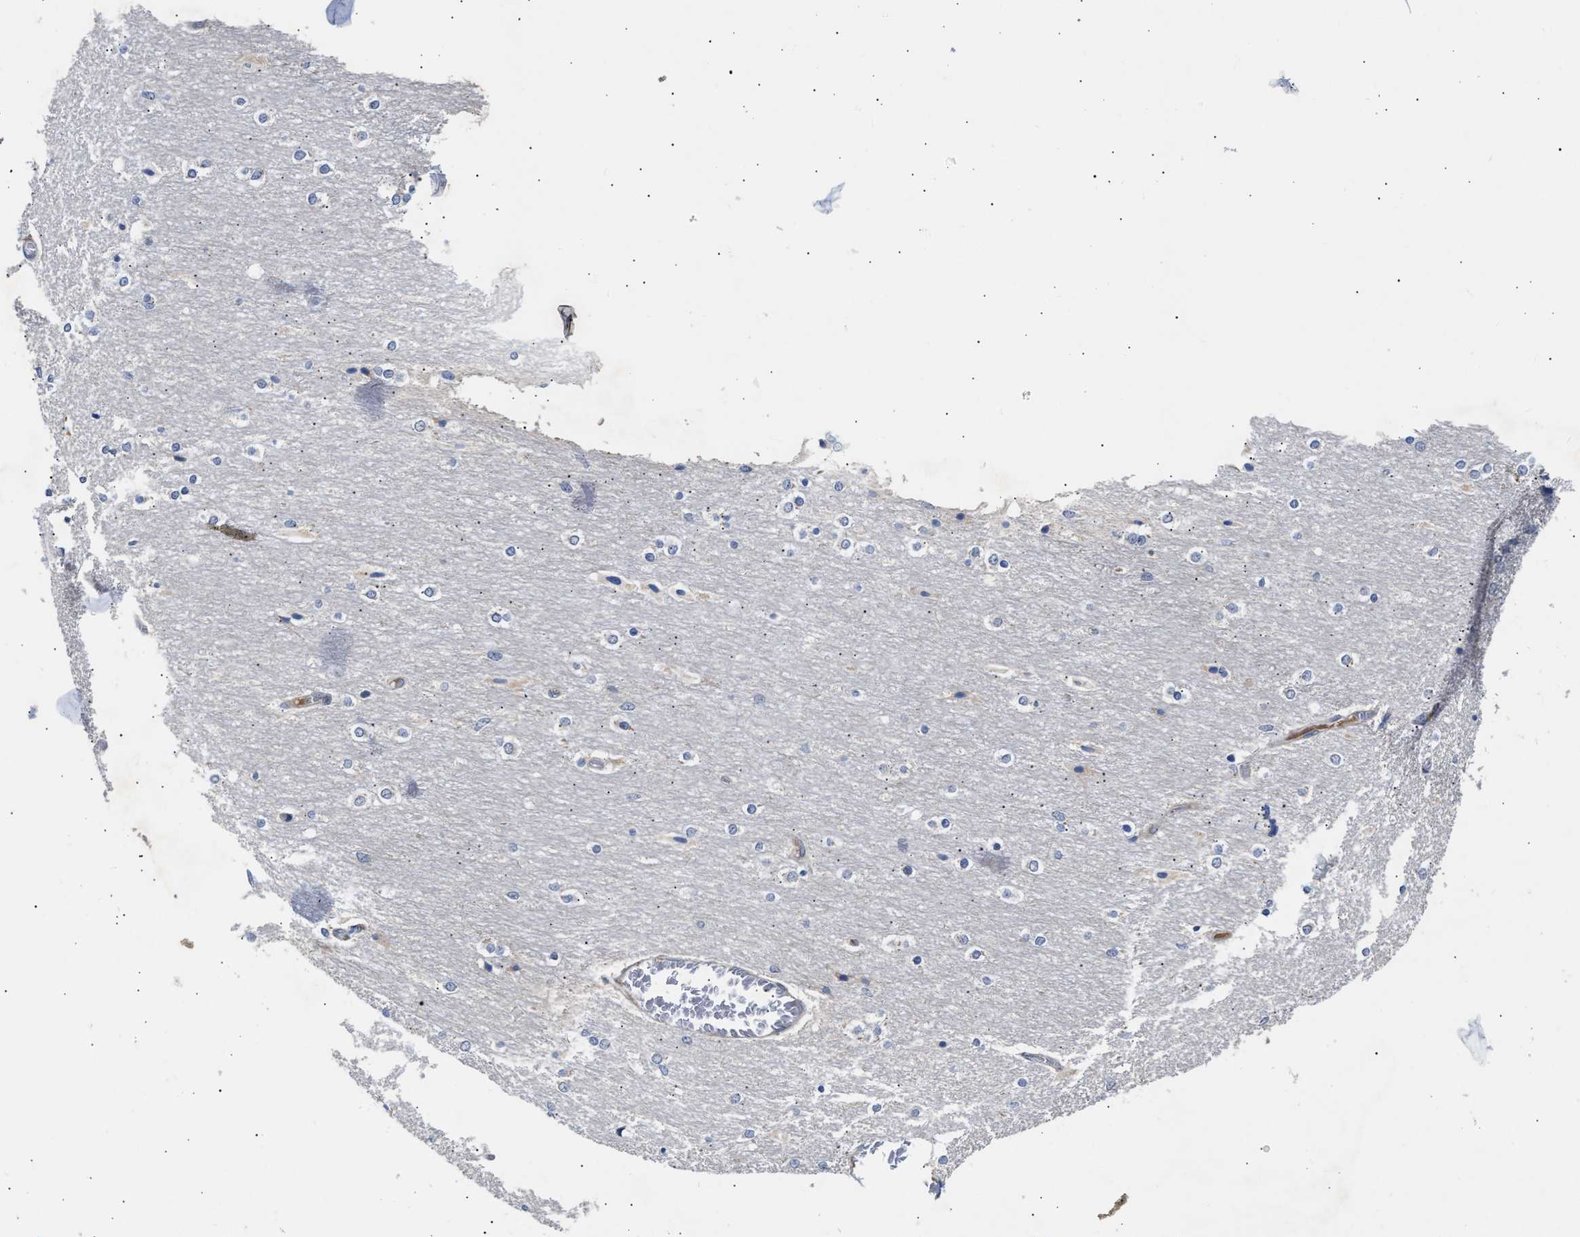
{"staining": {"intensity": "negative", "quantity": "none", "location": "none"}, "tissue": "cerebellum", "cell_type": "Cells in granular layer", "image_type": "normal", "snomed": [{"axis": "morphology", "description": "Normal tissue, NOS"}, {"axis": "topography", "description": "Cerebellum"}], "caption": "The IHC histopathology image has no significant expression in cells in granular layer of cerebellum. (Stains: DAB immunohistochemistry with hematoxylin counter stain, Microscopy: brightfield microscopy at high magnification).", "gene": "CCDC146", "patient": {"sex": "female", "age": 54}}